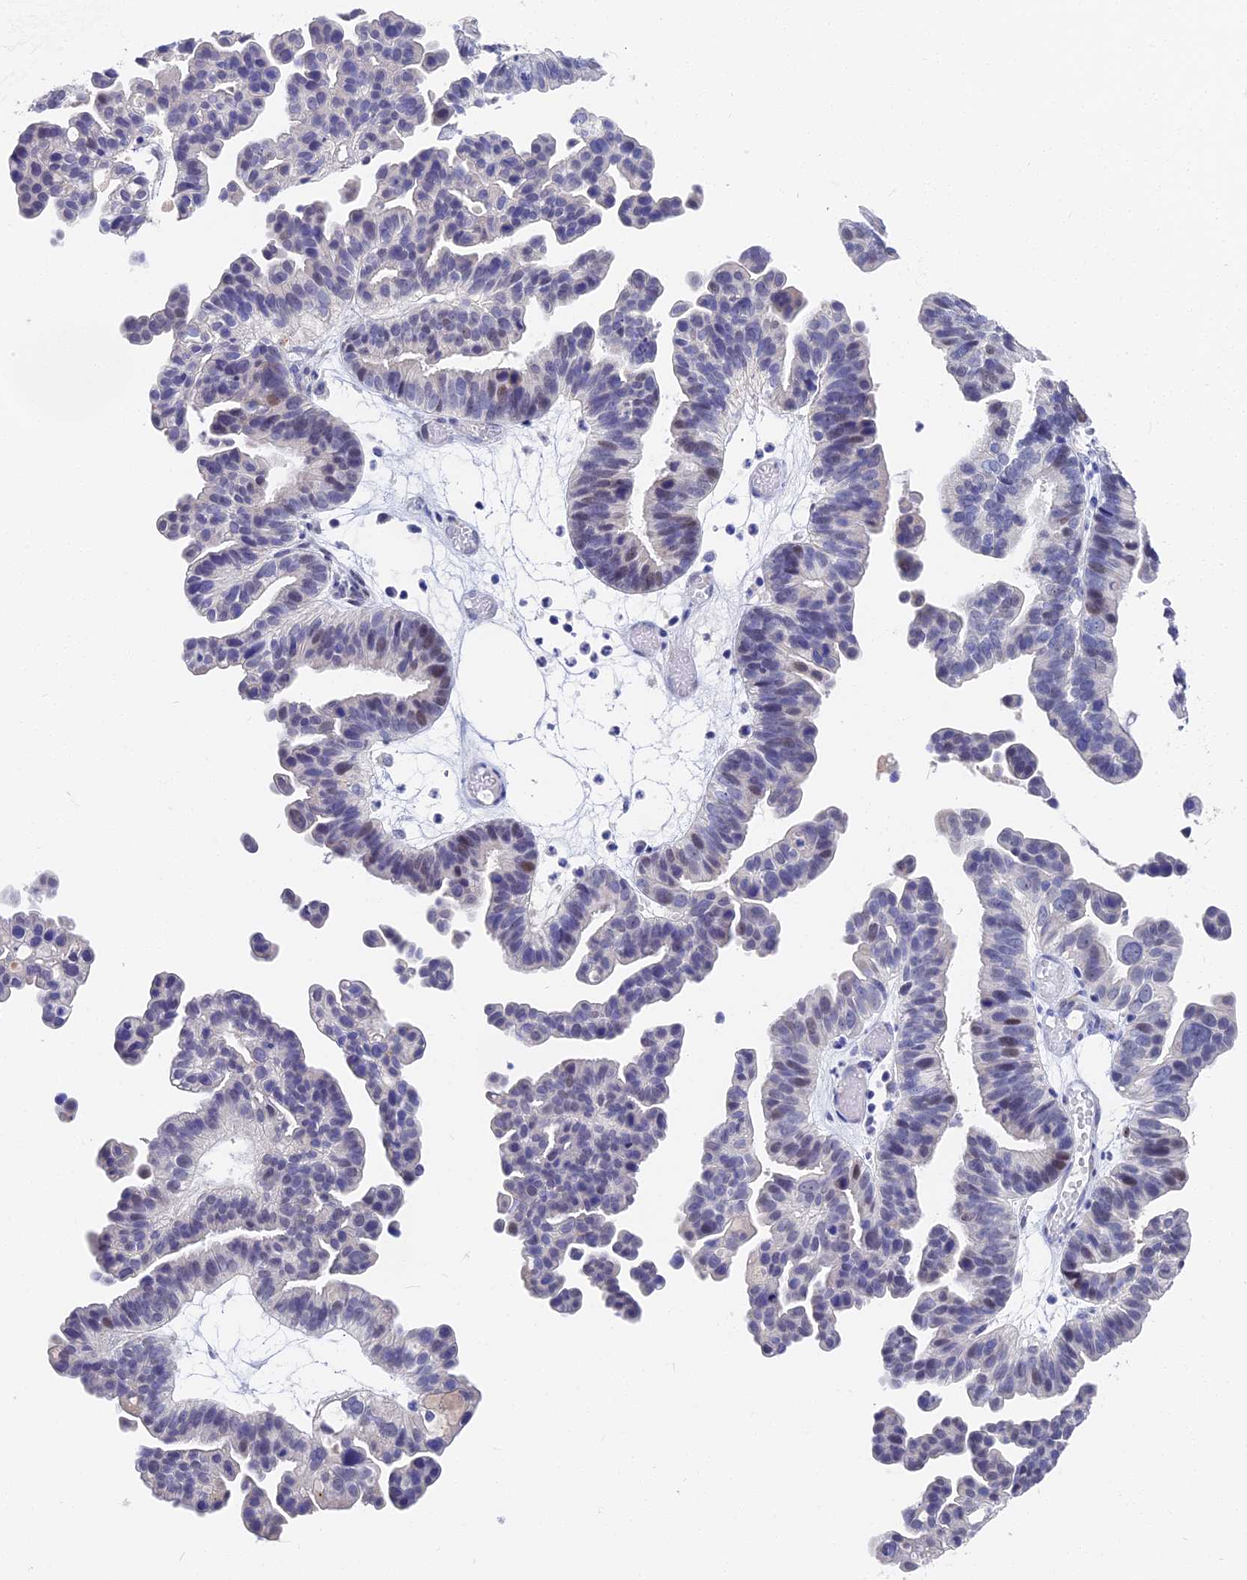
{"staining": {"intensity": "weak", "quantity": "<25%", "location": "nuclear"}, "tissue": "ovarian cancer", "cell_type": "Tumor cells", "image_type": "cancer", "snomed": [{"axis": "morphology", "description": "Cystadenocarcinoma, serous, NOS"}, {"axis": "topography", "description": "Ovary"}], "caption": "The image demonstrates no staining of tumor cells in ovarian serous cystadenocarcinoma.", "gene": "VPS33B", "patient": {"sex": "female", "age": 56}}